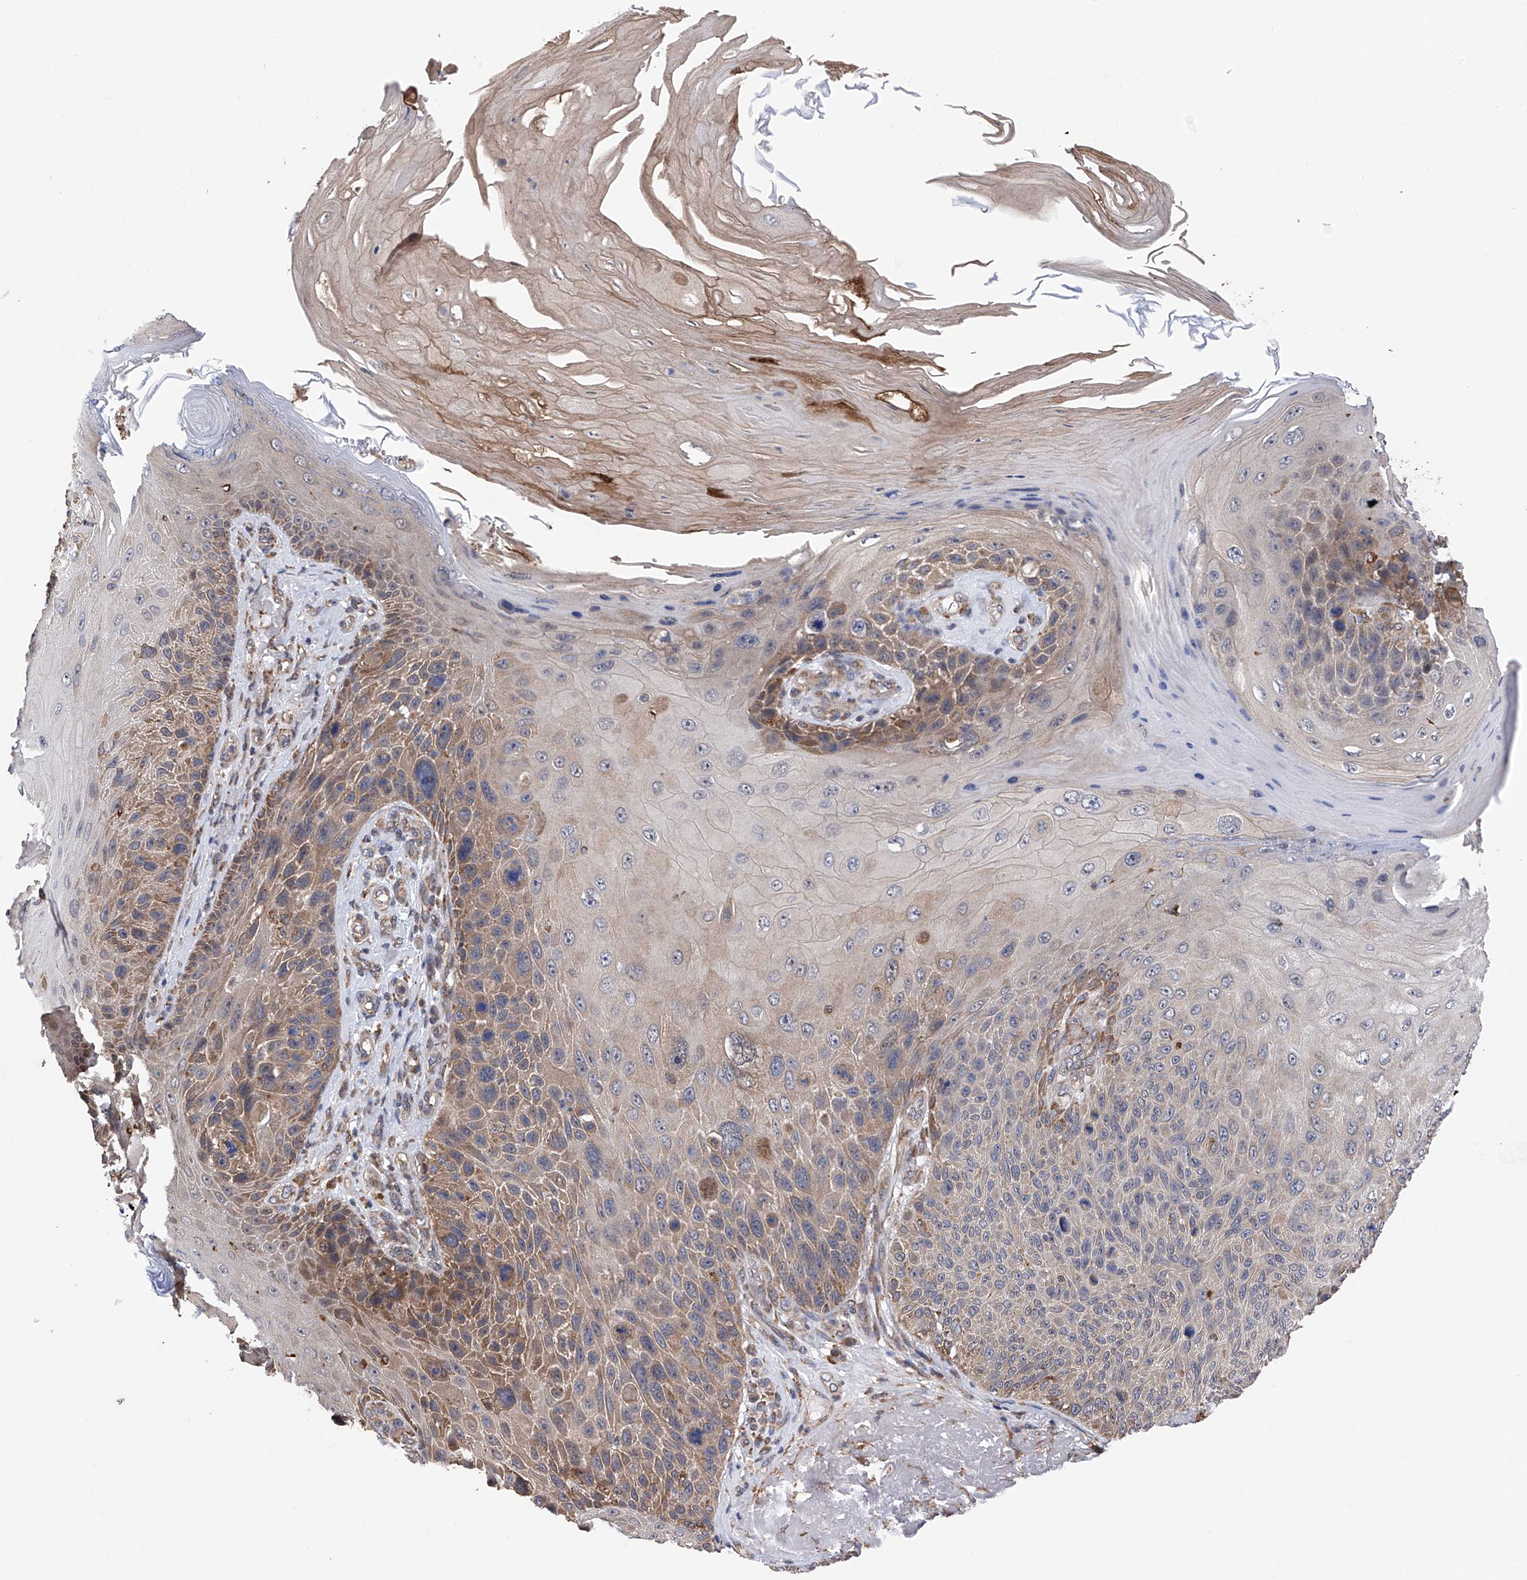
{"staining": {"intensity": "moderate", "quantity": "25%-75%", "location": "cytoplasmic/membranous"}, "tissue": "skin cancer", "cell_type": "Tumor cells", "image_type": "cancer", "snomed": [{"axis": "morphology", "description": "Squamous cell carcinoma, NOS"}, {"axis": "topography", "description": "Skin"}], "caption": "IHC micrograph of neoplastic tissue: human skin cancer (squamous cell carcinoma) stained using immunohistochemistry (IHC) shows medium levels of moderate protein expression localized specifically in the cytoplasmic/membranous of tumor cells, appearing as a cytoplasmic/membranous brown color.", "gene": "DNAH8", "patient": {"sex": "female", "age": 88}}